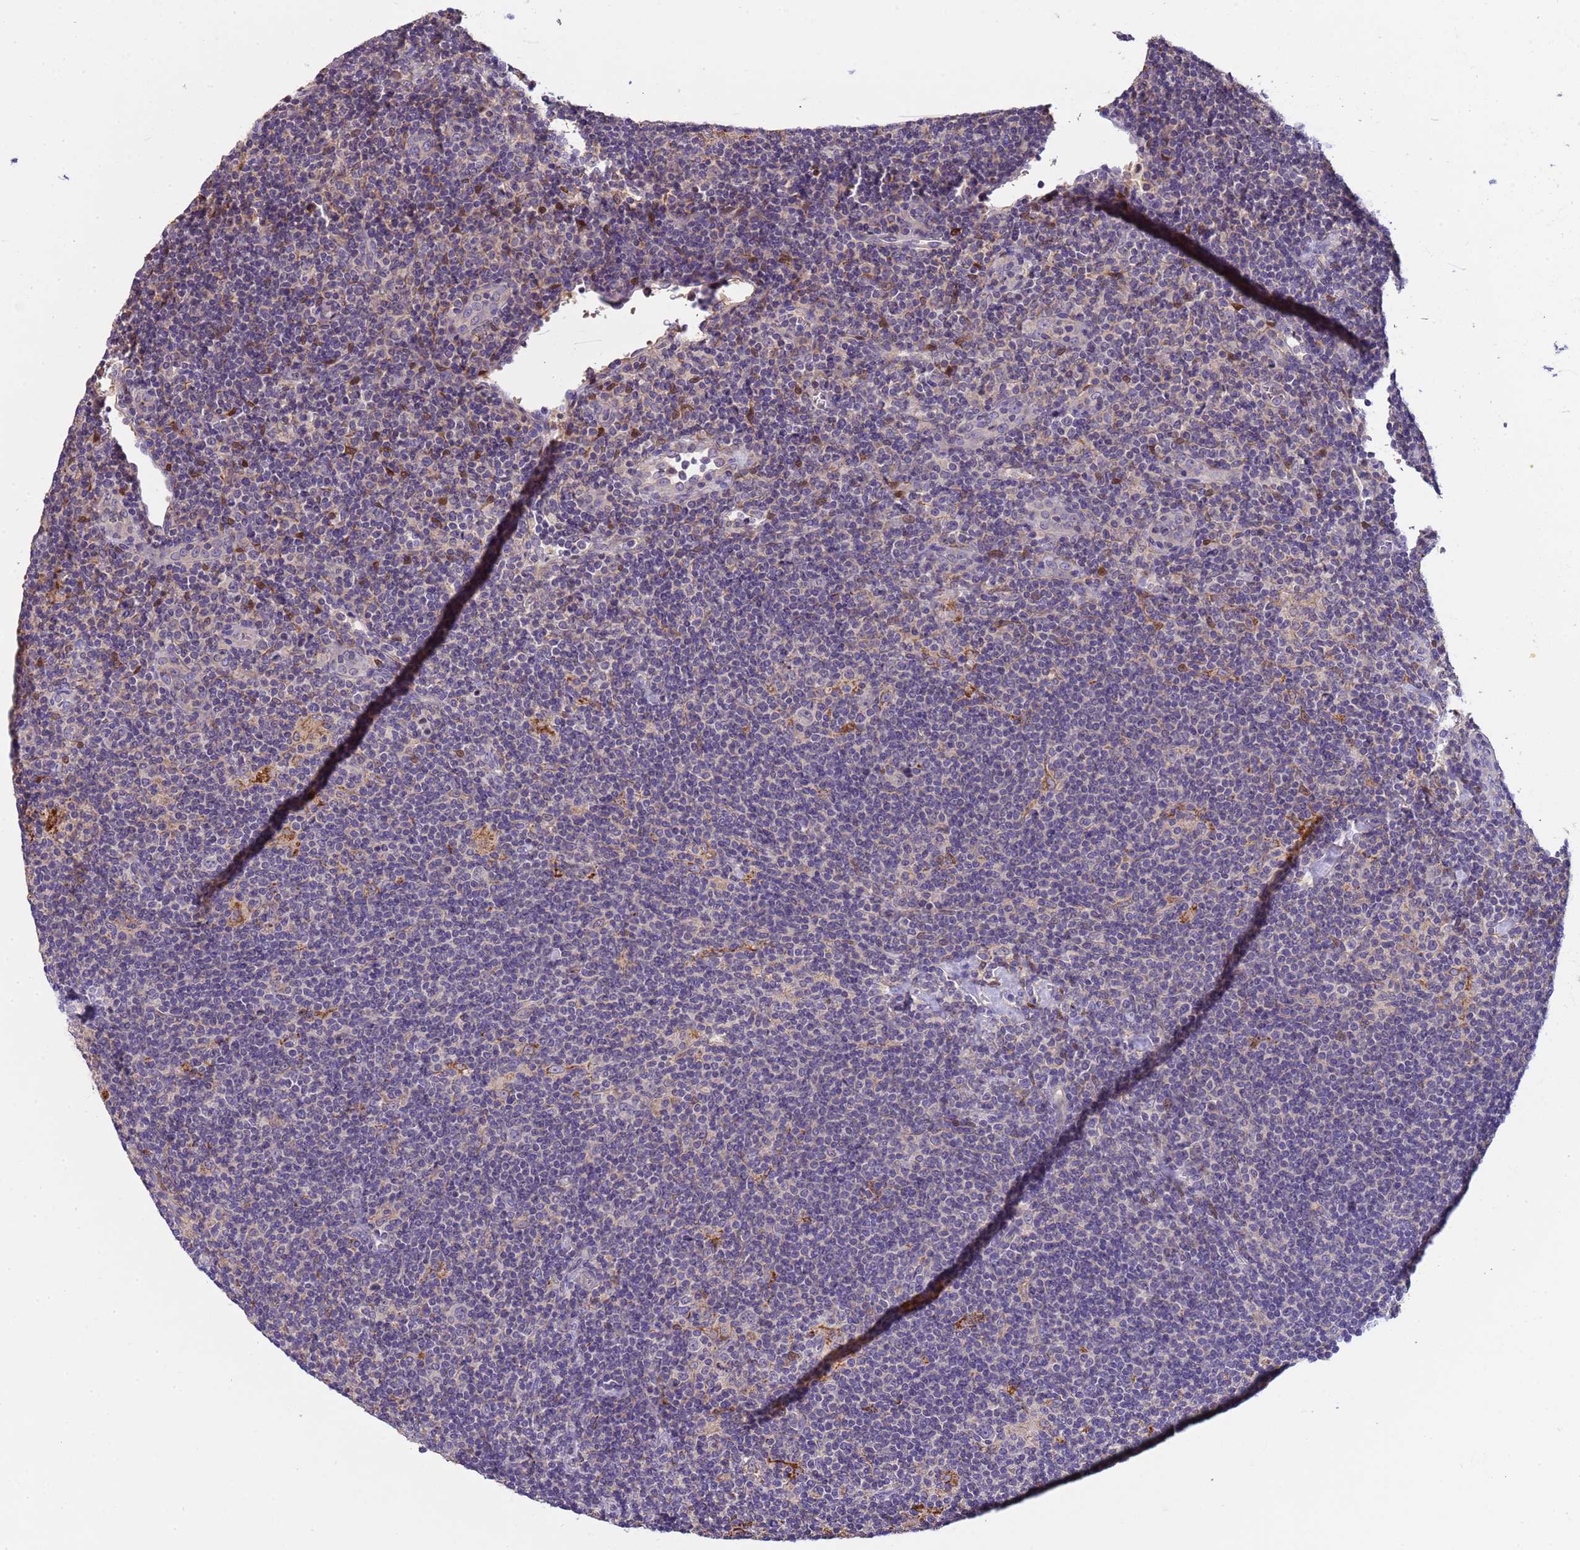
{"staining": {"intensity": "negative", "quantity": "none", "location": "none"}, "tissue": "lymphoma", "cell_type": "Tumor cells", "image_type": "cancer", "snomed": [{"axis": "morphology", "description": "Hodgkin's disease, NOS"}, {"axis": "topography", "description": "Lymph node"}], "caption": "The micrograph exhibits no staining of tumor cells in Hodgkin's disease.", "gene": "PLCXD3", "patient": {"sex": "female", "age": 57}}